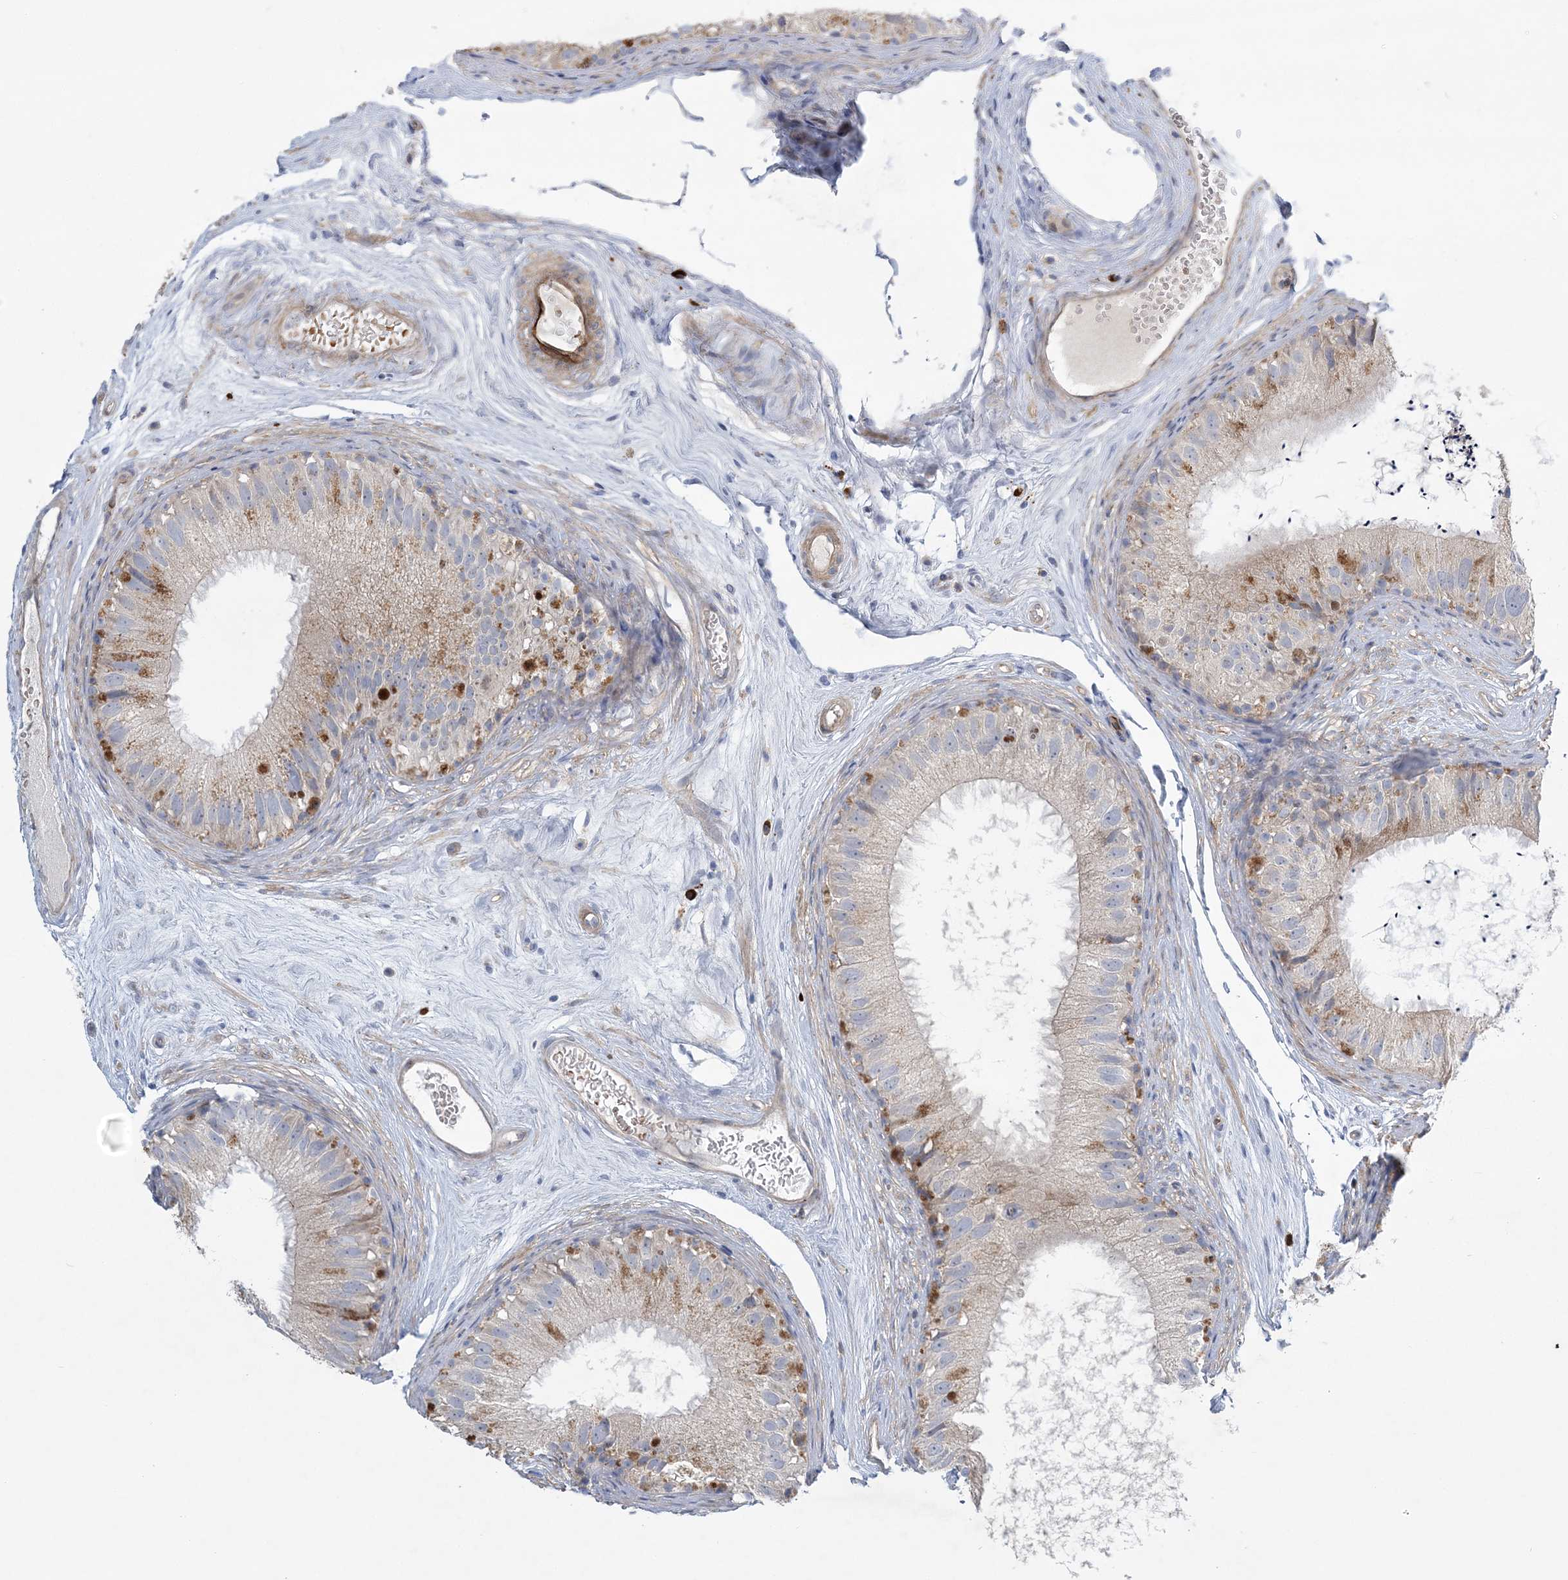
{"staining": {"intensity": "moderate", "quantity": "<25%", "location": "cytoplasmic/membranous"}, "tissue": "epididymis", "cell_type": "Glandular cells", "image_type": "normal", "snomed": [{"axis": "morphology", "description": "Normal tissue, NOS"}, {"axis": "topography", "description": "Epididymis"}], "caption": "Glandular cells display moderate cytoplasmic/membranous staining in approximately <25% of cells in unremarkable epididymis.", "gene": "CALN1", "patient": {"sex": "male", "age": 77}}